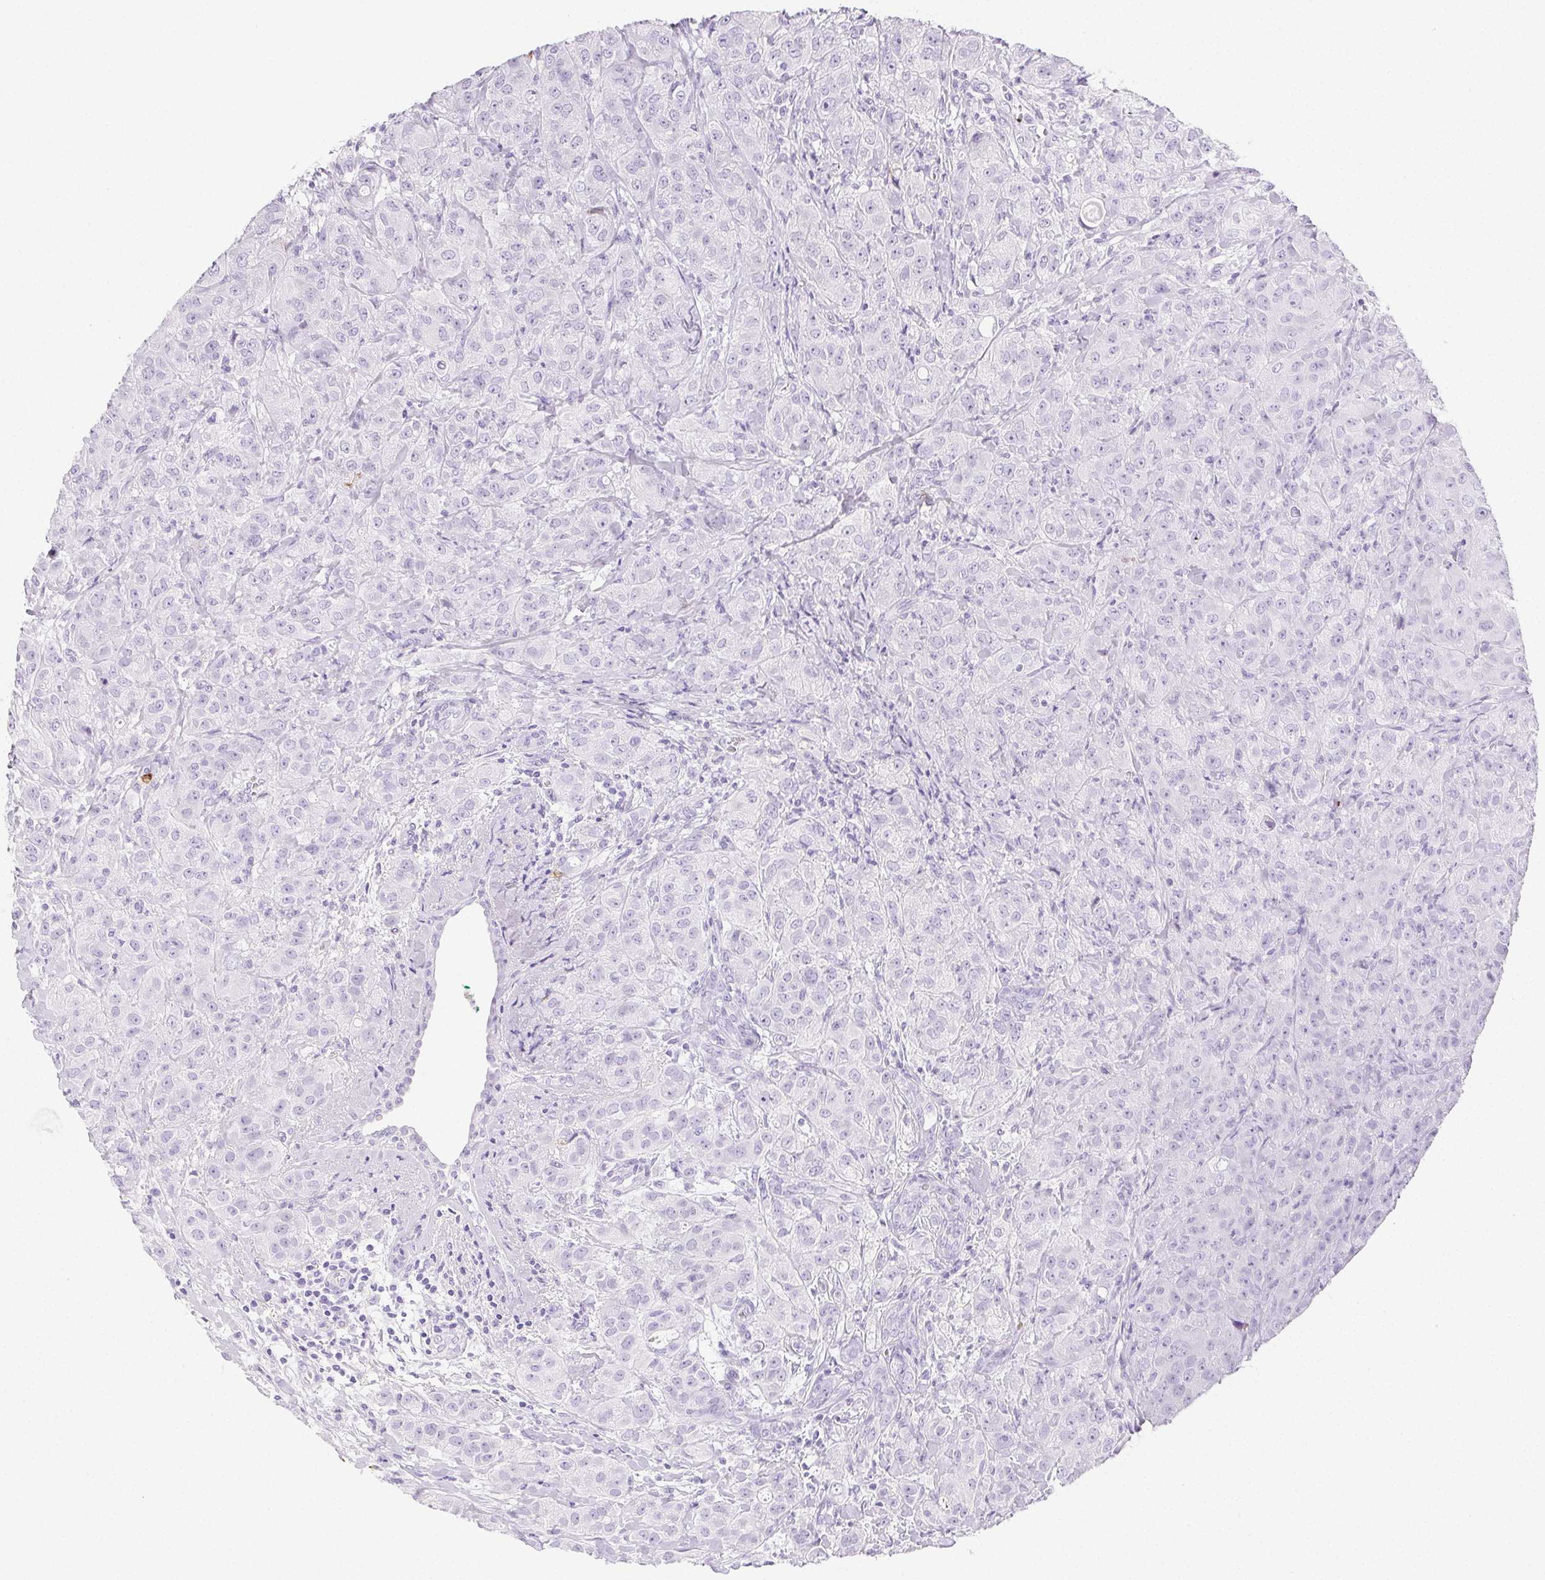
{"staining": {"intensity": "negative", "quantity": "none", "location": "none"}, "tissue": "breast cancer", "cell_type": "Tumor cells", "image_type": "cancer", "snomed": [{"axis": "morphology", "description": "Normal tissue, NOS"}, {"axis": "morphology", "description": "Duct carcinoma"}, {"axis": "topography", "description": "Breast"}], "caption": "This is an immunohistochemistry (IHC) photomicrograph of breast intraductal carcinoma. There is no expression in tumor cells.", "gene": "VTN", "patient": {"sex": "female", "age": 43}}